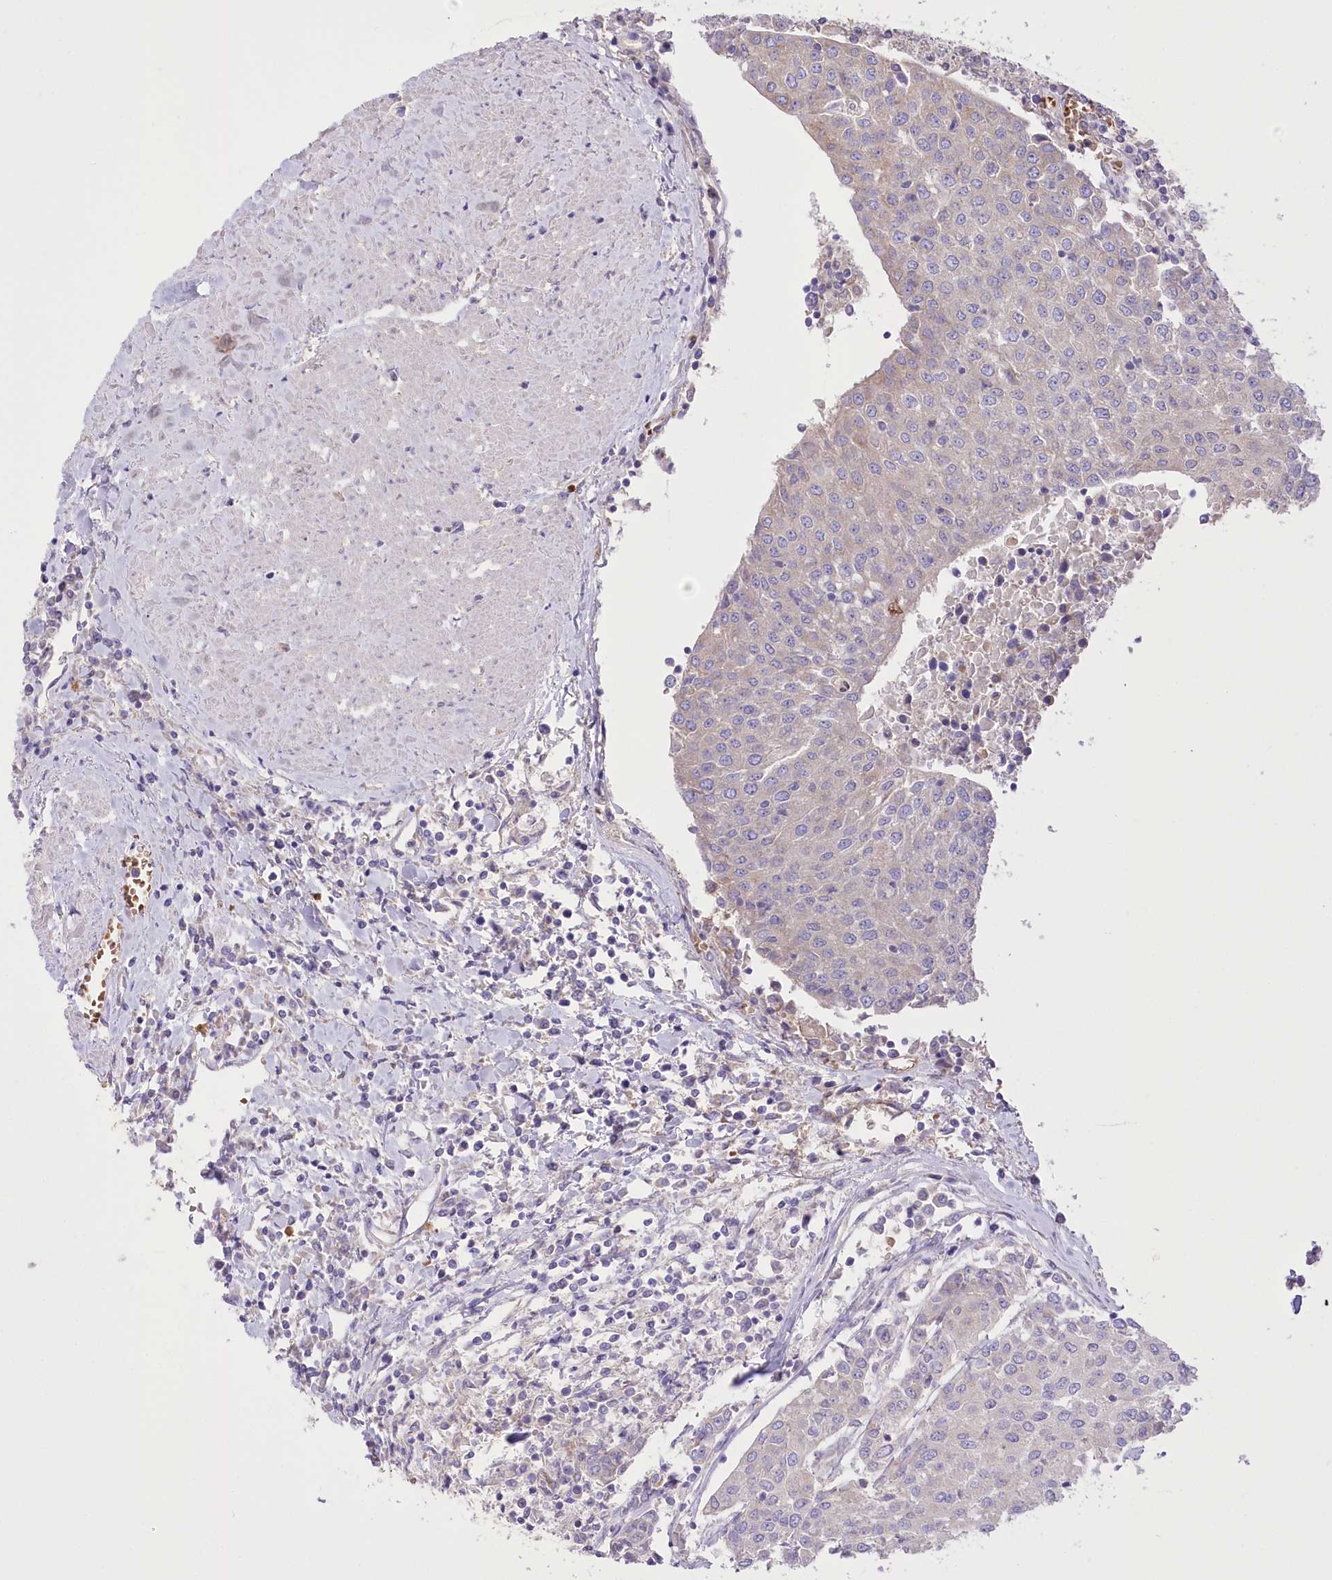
{"staining": {"intensity": "weak", "quantity": "25%-75%", "location": "cytoplasmic/membranous"}, "tissue": "urothelial cancer", "cell_type": "Tumor cells", "image_type": "cancer", "snomed": [{"axis": "morphology", "description": "Urothelial carcinoma, High grade"}, {"axis": "topography", "description": "Urinary bladder"}], "caption": "Immunohistochemistry of urothelial cancer shows low levels of weak cytoplasmic/membranous positivity in about 25%-75% of tumor cells.", "gene": "PRSS53", "patient": {"sex": "female", "age": 85}}